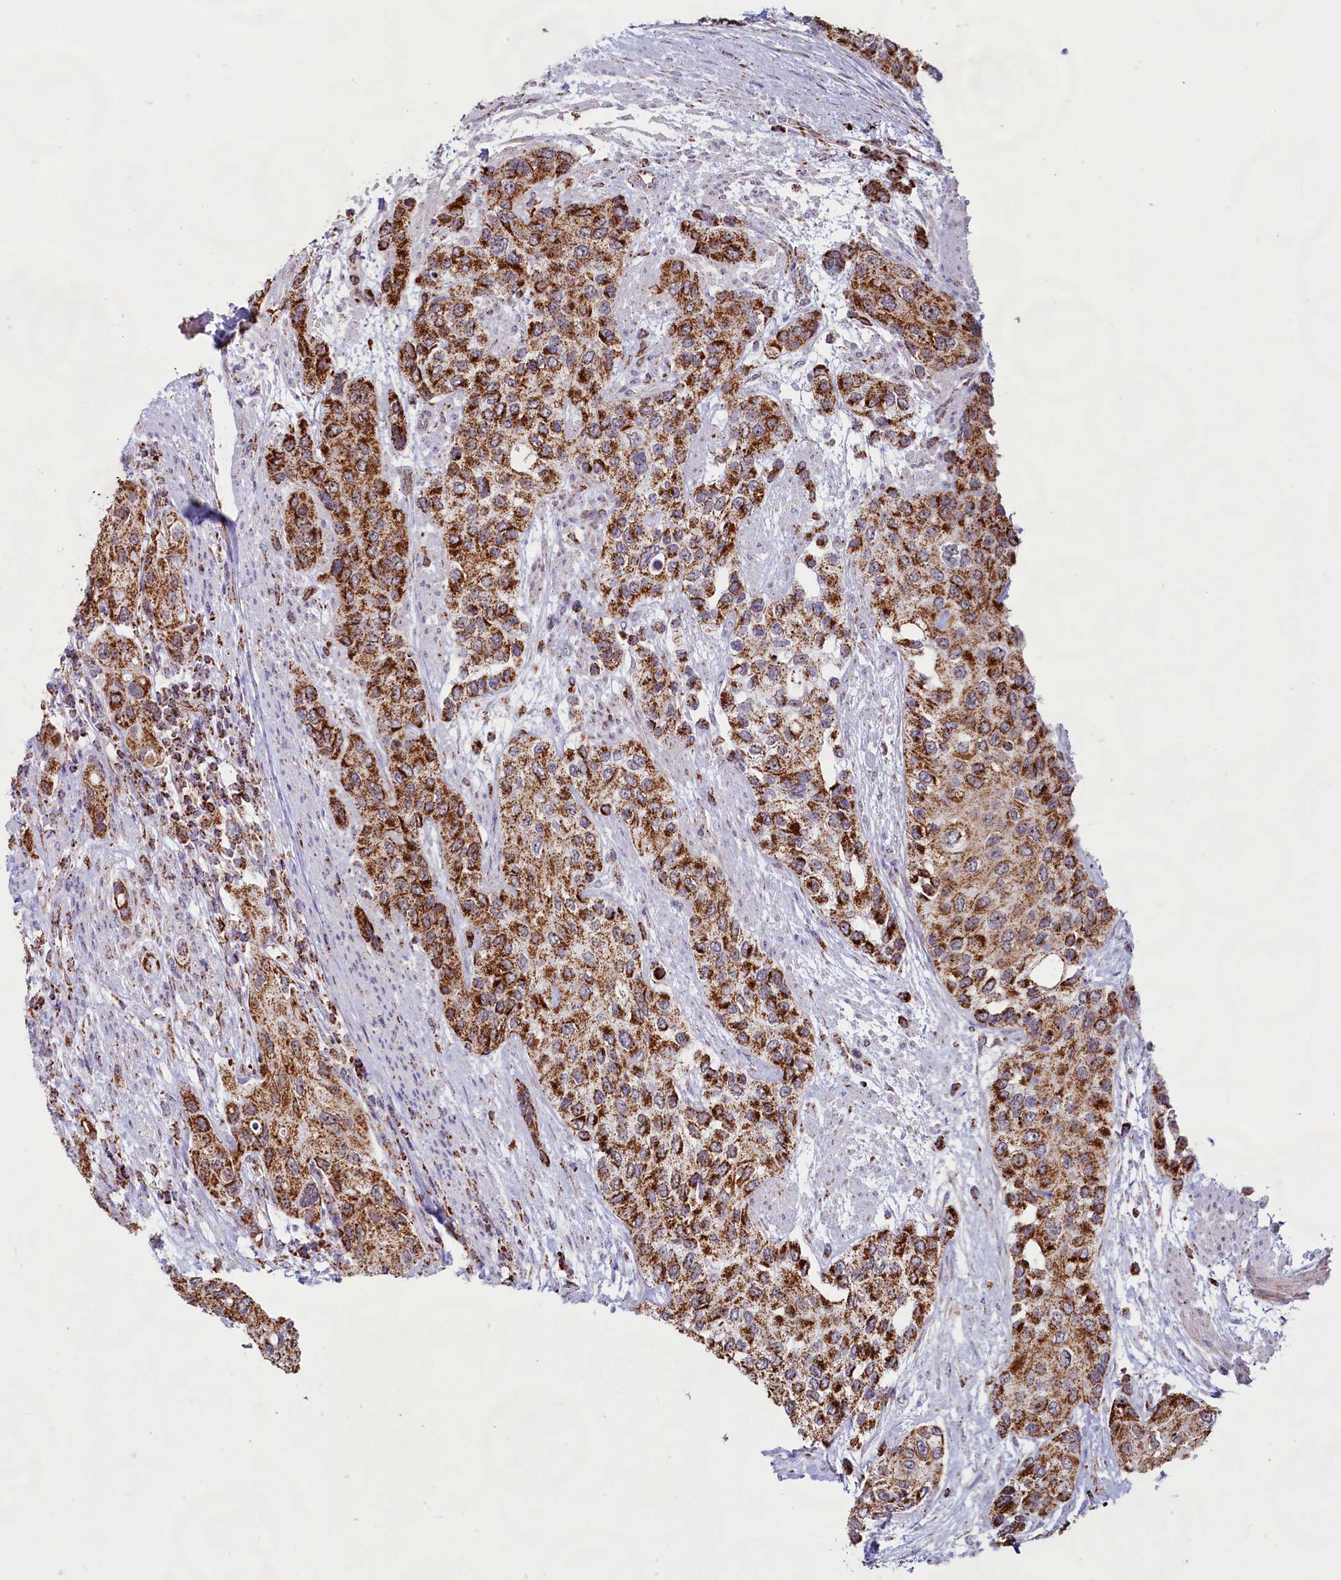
{"staining": {"intensity": "strong", "quantity": ">75%", "location": "cytoplasmic/membranous"}, "tissue": "urothelial cancer", "cell_type": "Tumor cells", "image_type": "cancer", "snomed": [{"axis": "morphology", "description": "Normal tissue, NOS"}, {"axis": "morphology", "description": "Urothelial carcinoma, High grade"}, {"axis": "topography", "description": "Vascular tissue"}, {"axis": "topography", "description": "Urinary bladder"}], "caption": "Tumor cells display high levels of strong cytoplasmic/membranous expression in approximately >75% of cells in human urothelial cancer.", "gene": "C1D", "patient": {"sex": "female", "age": 56}}